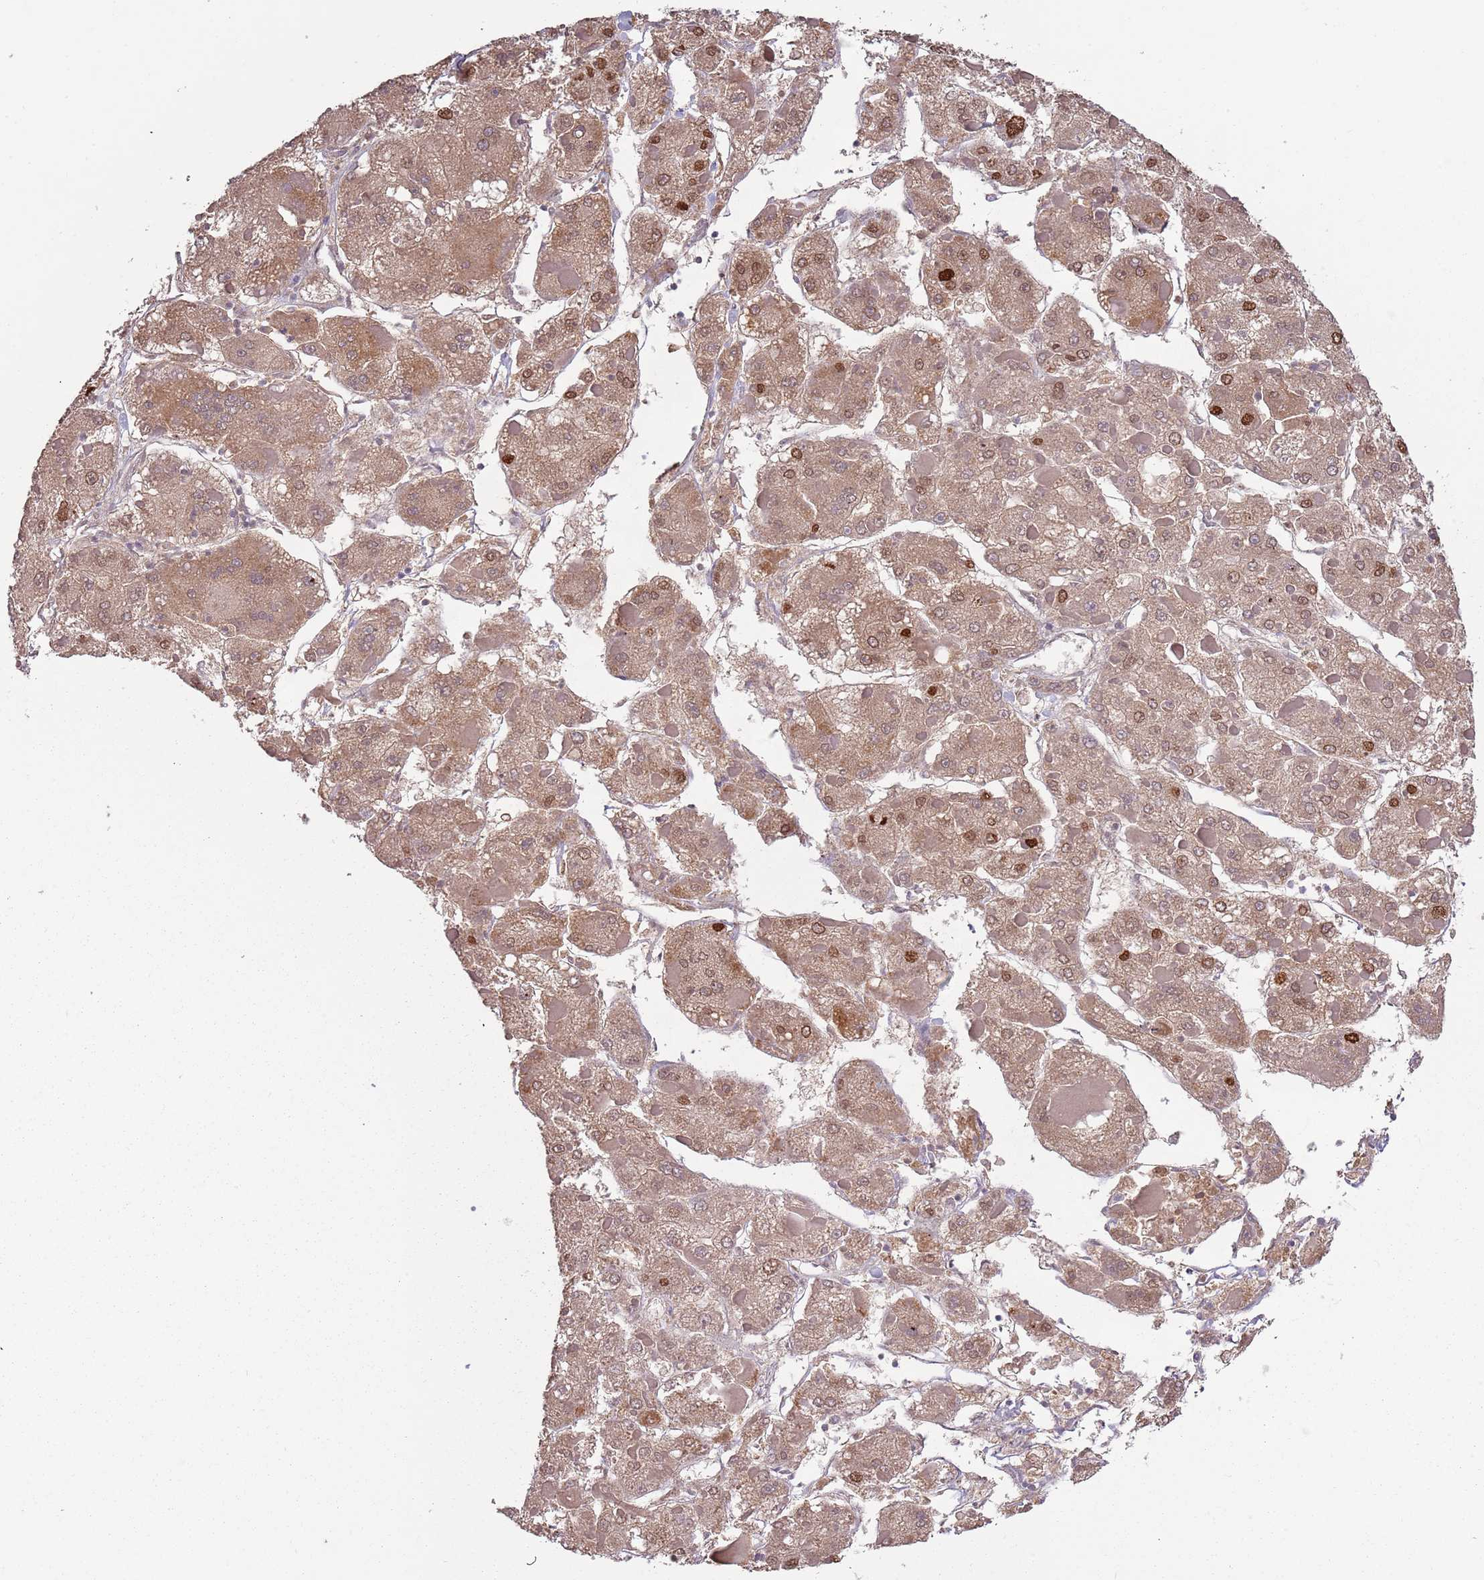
{"staining": {"intensity": "moderate", "quantity": ">75%", "location": "cytoplasmic/membranous,nuclear"}, "tissue": "liver cancer", "cell_type": "Tumor cells", "image_type": "cancer", "snomed": [{"axis": "morphology", "description": "Carcinoma, Hepatocellular, NOS"}, {"axis": "topography", "description": "Liver"}], "caption": "Immunohistochemical staining of liver hepatocellular carcinoma exhibits medium levels of moderate cytoplasmic/membranous and nuclear staining in approximately >75% of tumor cells.", "gene": "SYS1", "patient": {"sex": "female", "age": 73}}